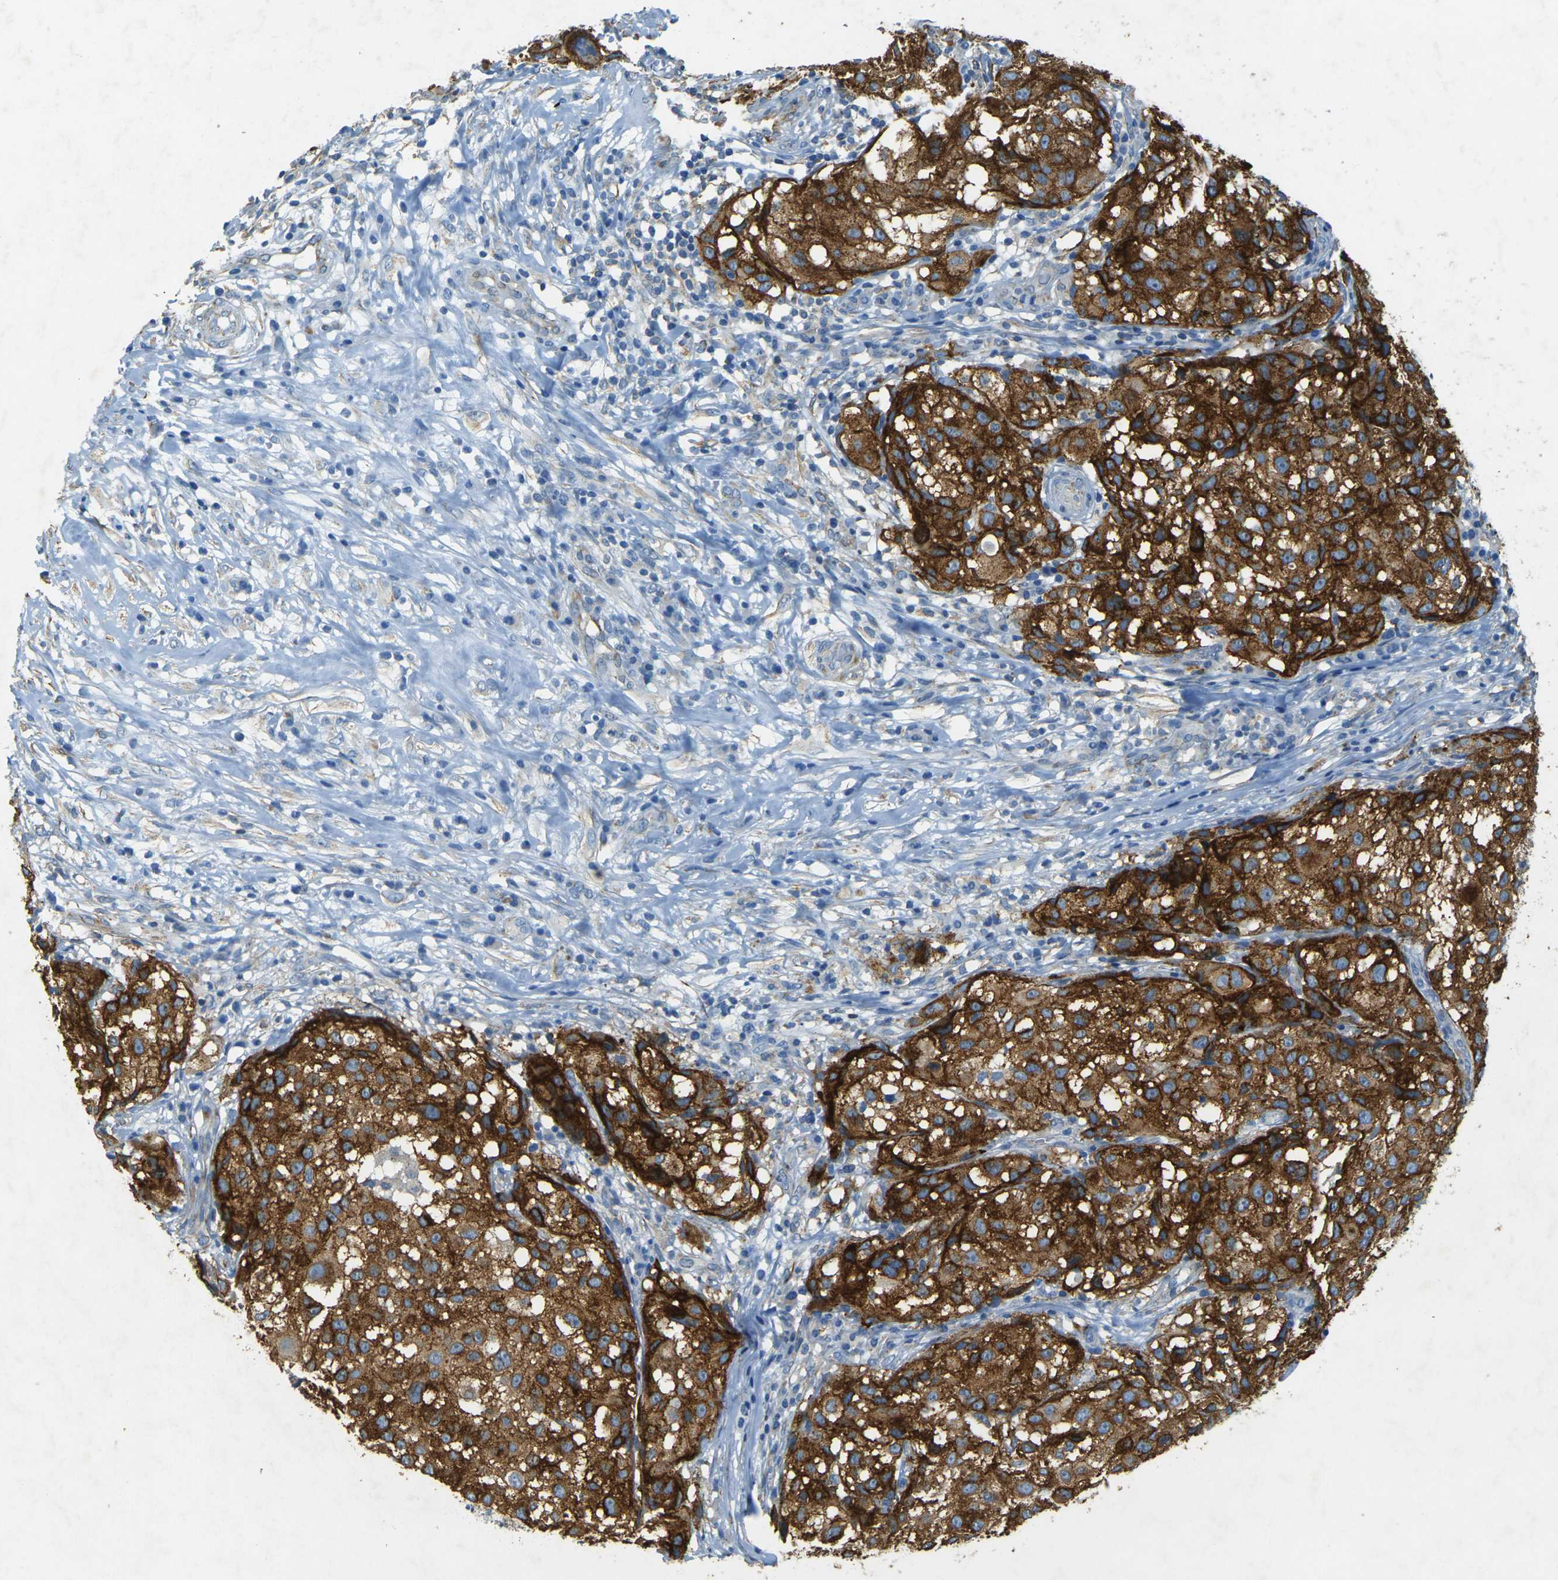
{"staining": {"intensity": "strong", "quantity": ">75%", "location": "cytoplasmic/membranous"}, "tissue": "melanoma", "cell_type": "Tumor cells", "image_type": "cancer", "snomed": [{"axis": "morphology", "description": "Necrosis, NOS"}, {"axis": "morphology", "description": "Malignant melanoma, NOS"}, {"axis": "topography", "description": "Skin"}], "caption": "Melanoma tissue demonstrates strong cytoplasmic/membranous staining in approximately >75% of tumor cells", "gene": "SORT1", "patient": {"sex": "female", "age": 87}}